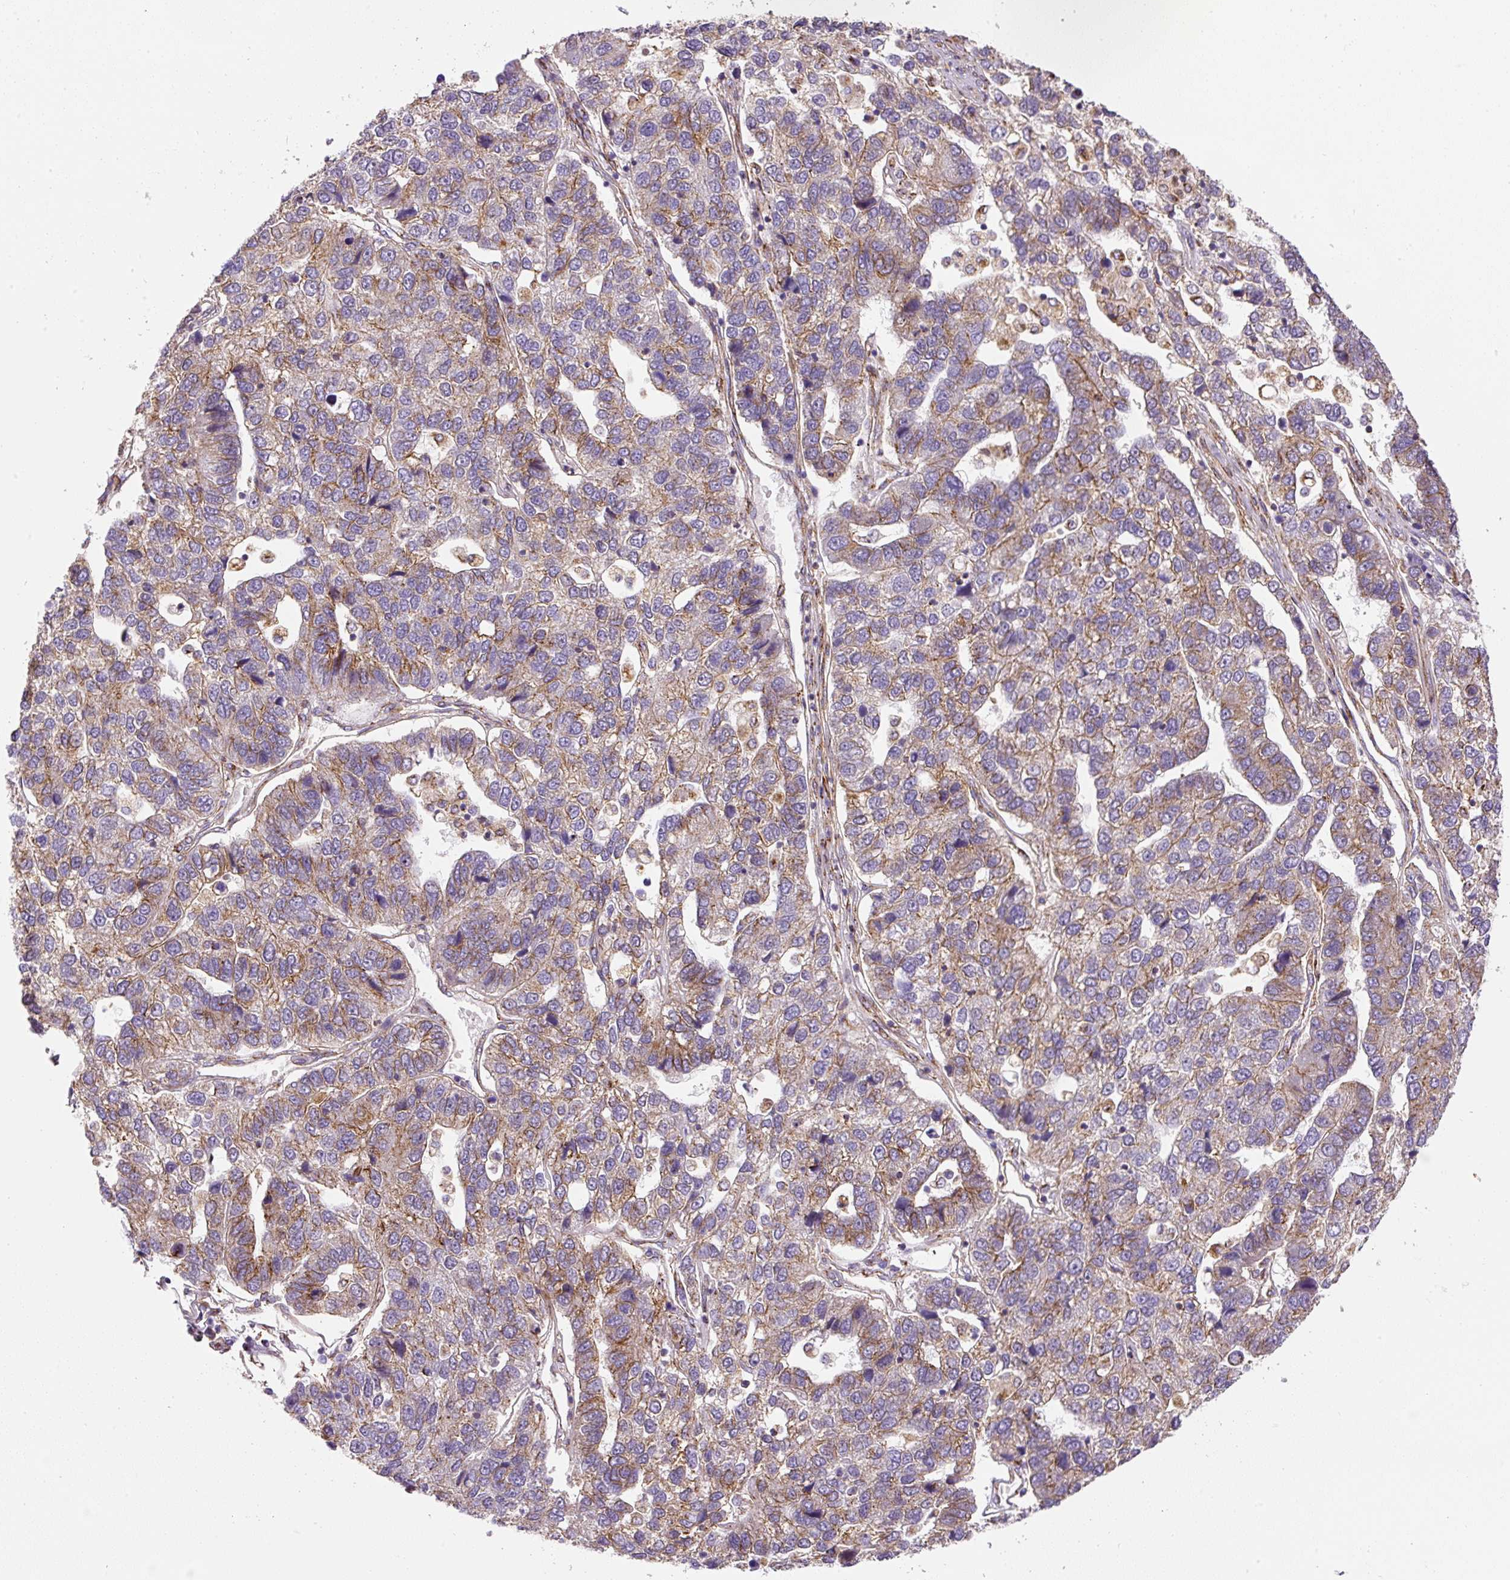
{"staining": {"intensity": "moderate", "quantity": "25%-75%", "location": "cytoplasmic/membranous"}, "tissue": "pancreatic cancer", "cell_type": "Tumor cells", "image_type": "cancer", "snomed": [{"axis": "morphology", "description": "Adenocarcinoma, NOS"}, {"axis": "topography", "description": "Pancreas"}], "caption": "A brown stain shows moderate cytoplasmic/membranous positivity of a protein in adenocarcinoma (pancreatic) tumor cells. (brown staining indicates protein expression, while blue staining denotes nuclei).", "gene": "RNF170", "patient": {"sex": "female", "age": 61}}